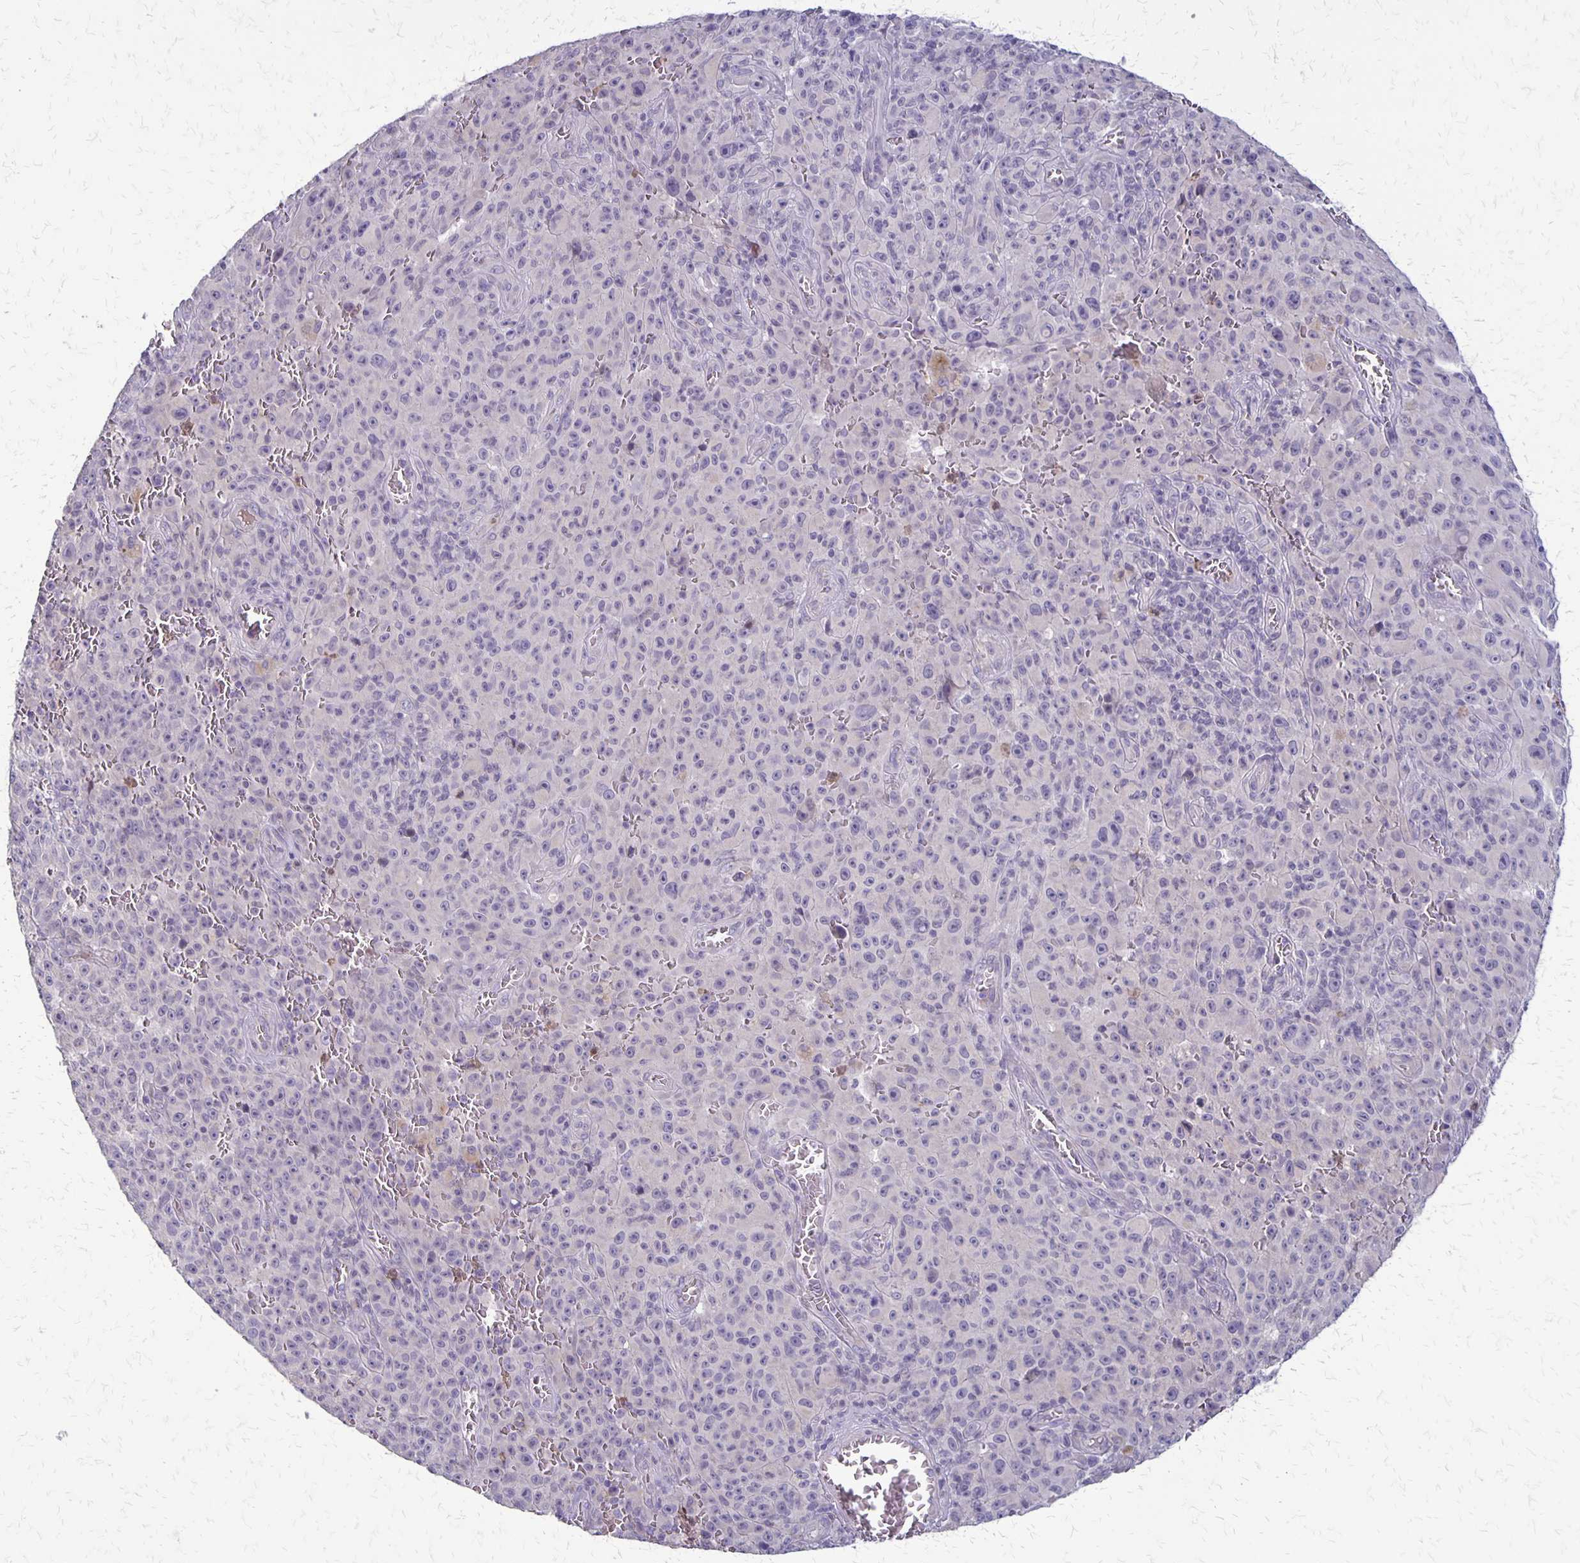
{"staining": {"intensity": "negative", "quantity": "none", "location": "none"}, "tissue": "melanoma", "cell_type": "Tumor cells", "image_type": "cancer", "snomed": [{"axis": "morphology", "description": "Malignant melanoma, NOS"}, {"axis": "topography", "description": "Skin"}], "caption": "This is an immunohistochemistry histopathology image of melanoma. There is no positivity in tumor cells.", "gene": "SEPTIN5", "patient": {"sex": "female", "age": 82}}